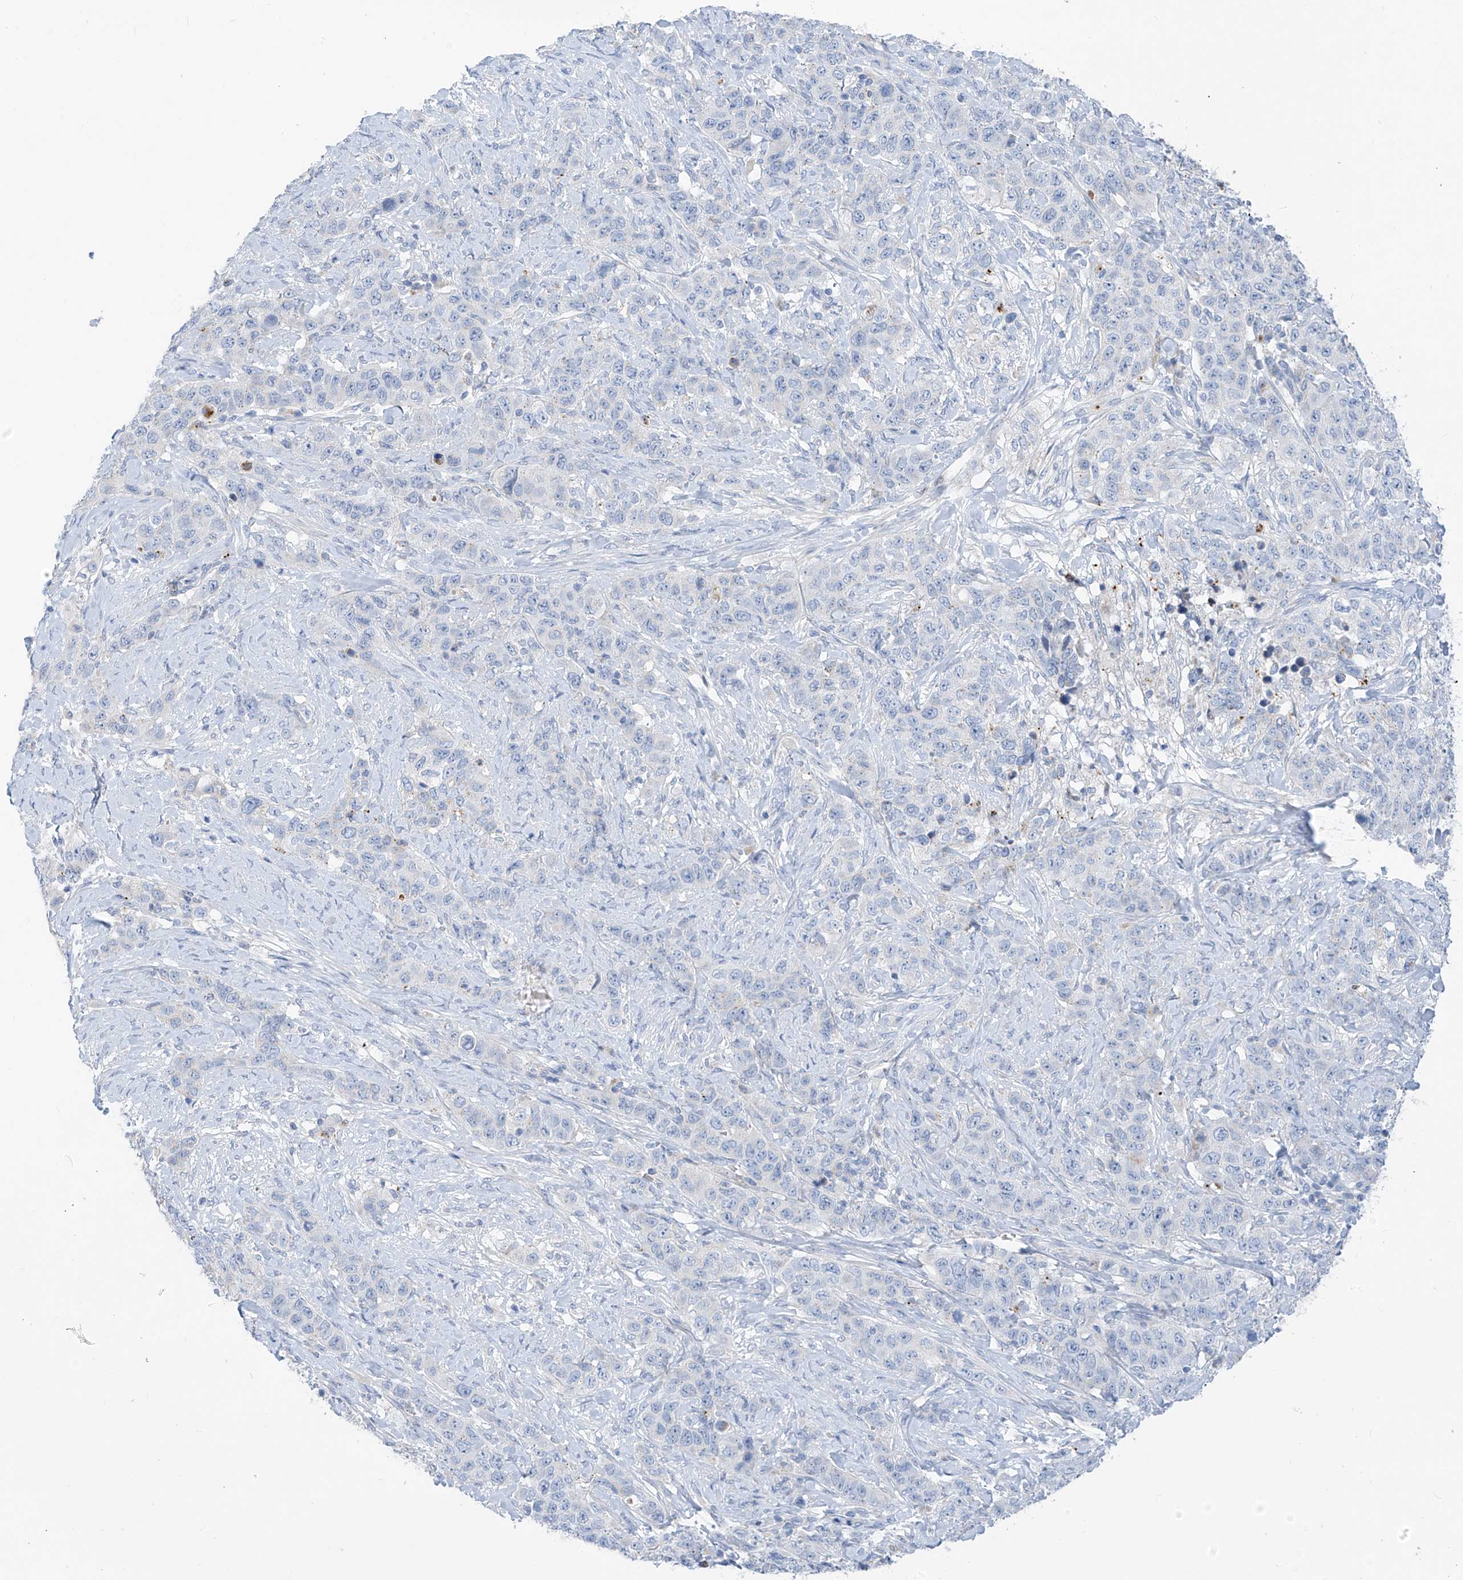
{"staining": {"intensity": "negative", "quantity": "none", "location": "none"}, "tissue": "stomach cancer", "cell_type": "Tumor cells", "image_type": "cancer", "snomed": [{"axis": "morphology", "description": "Adenocarcinoma, NOS"}, {"axis": "topography", "description": "Stomach"}], "caption": "DAB immunohistochemical staining of stomach cancer reveals no significant staining in tumor cells.", "gene": "ZNF404", "patient": {"sex": "male", "age": 48}}